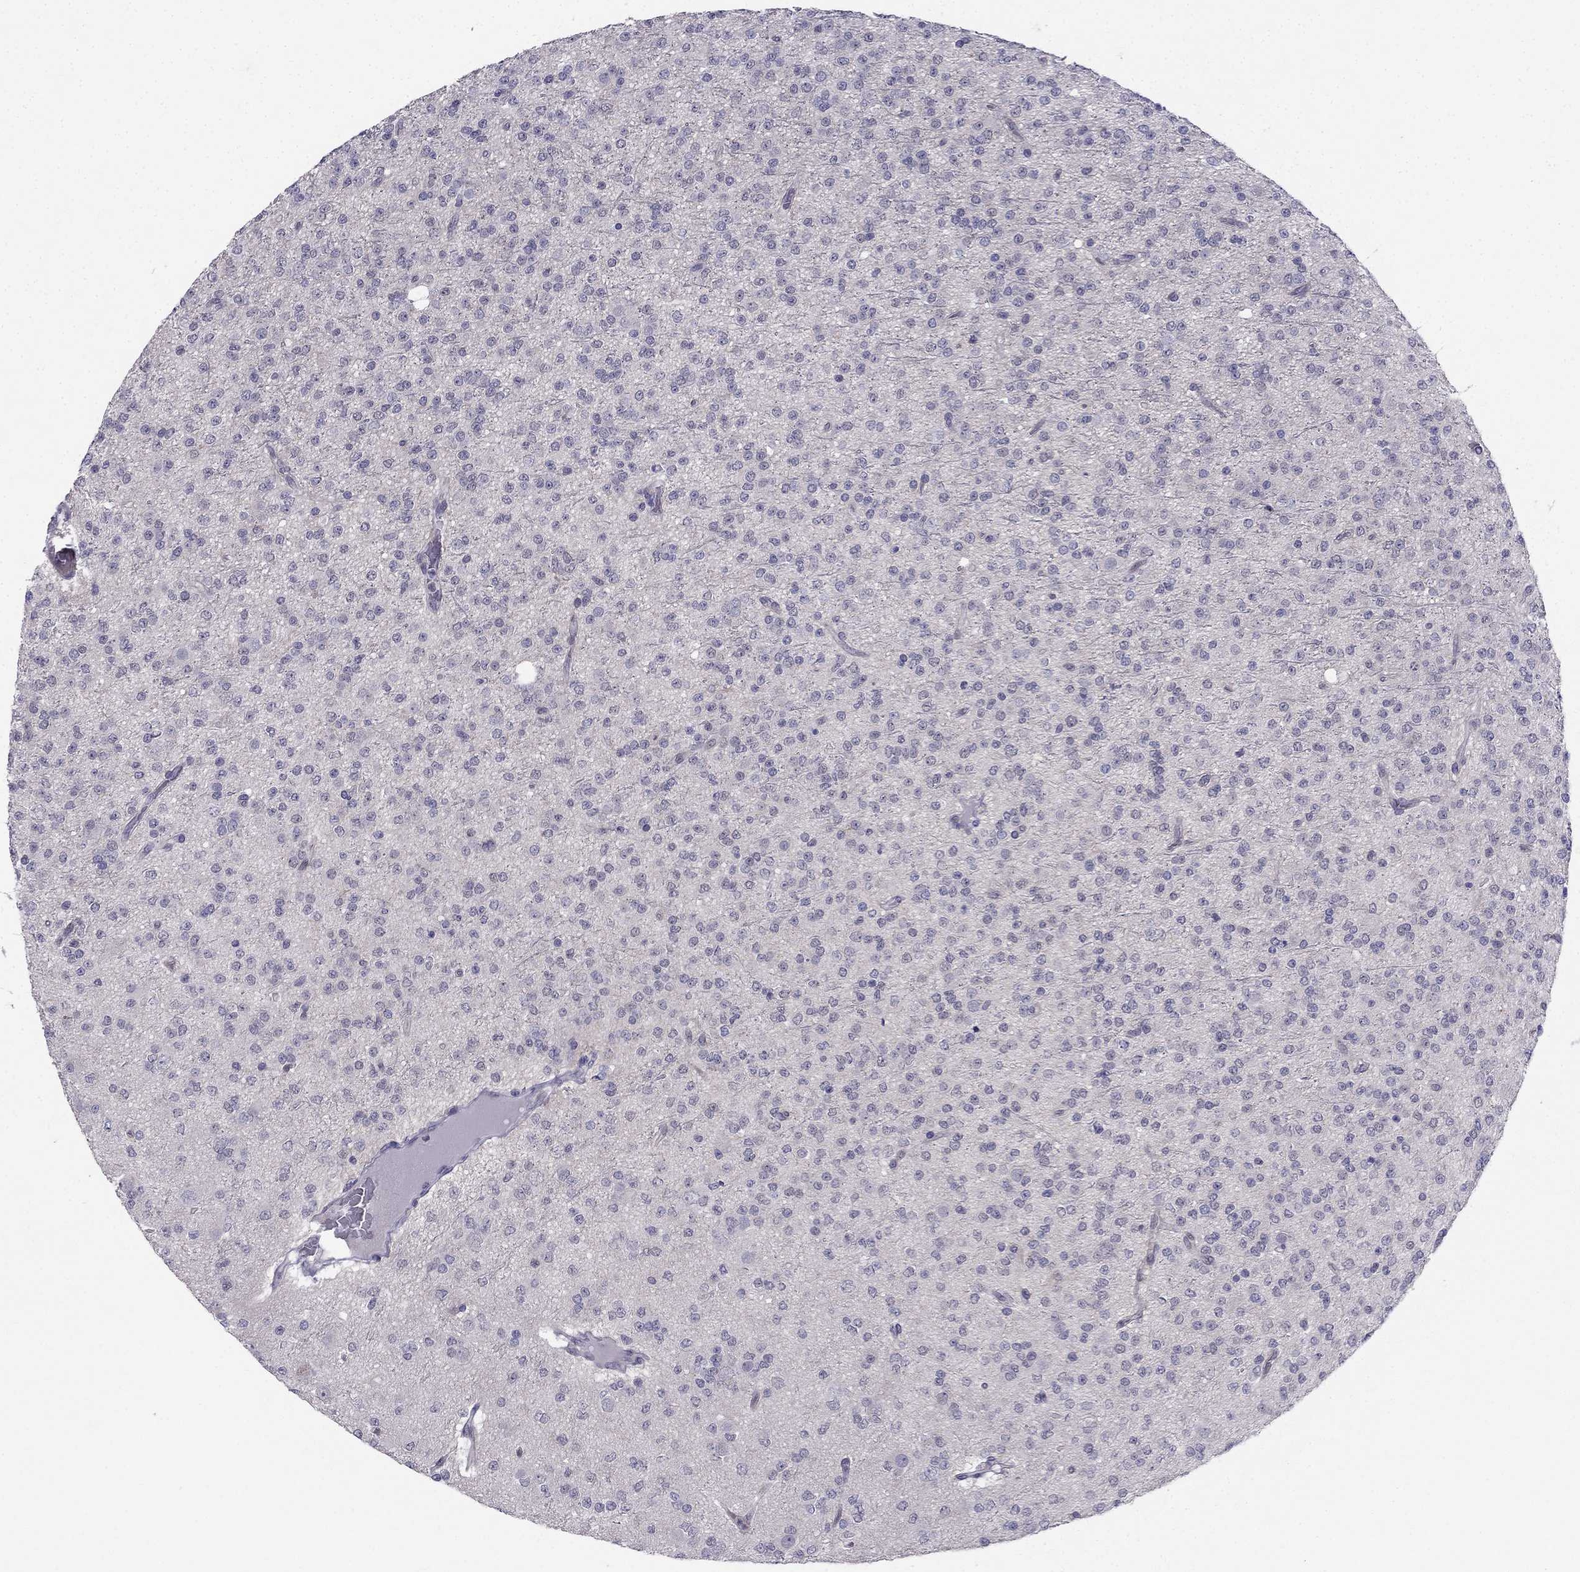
{"staining": {"intensity": "negative", "quantity": "none", "location": "none"}, "tissue": "glioma", "cell_type": "Tumor cells", "image_type": "cancer", "snomed": [{"axis": "morphology", "description": "Glioma, malignant, Low grade"}, {"axis": "topography", "description": "Brain"}], "caption": "Tumor cells show no significant expression in malignant low-grade glioma.", "gene": "BAG5", "patient": {"sex": "male", "age": 27}}